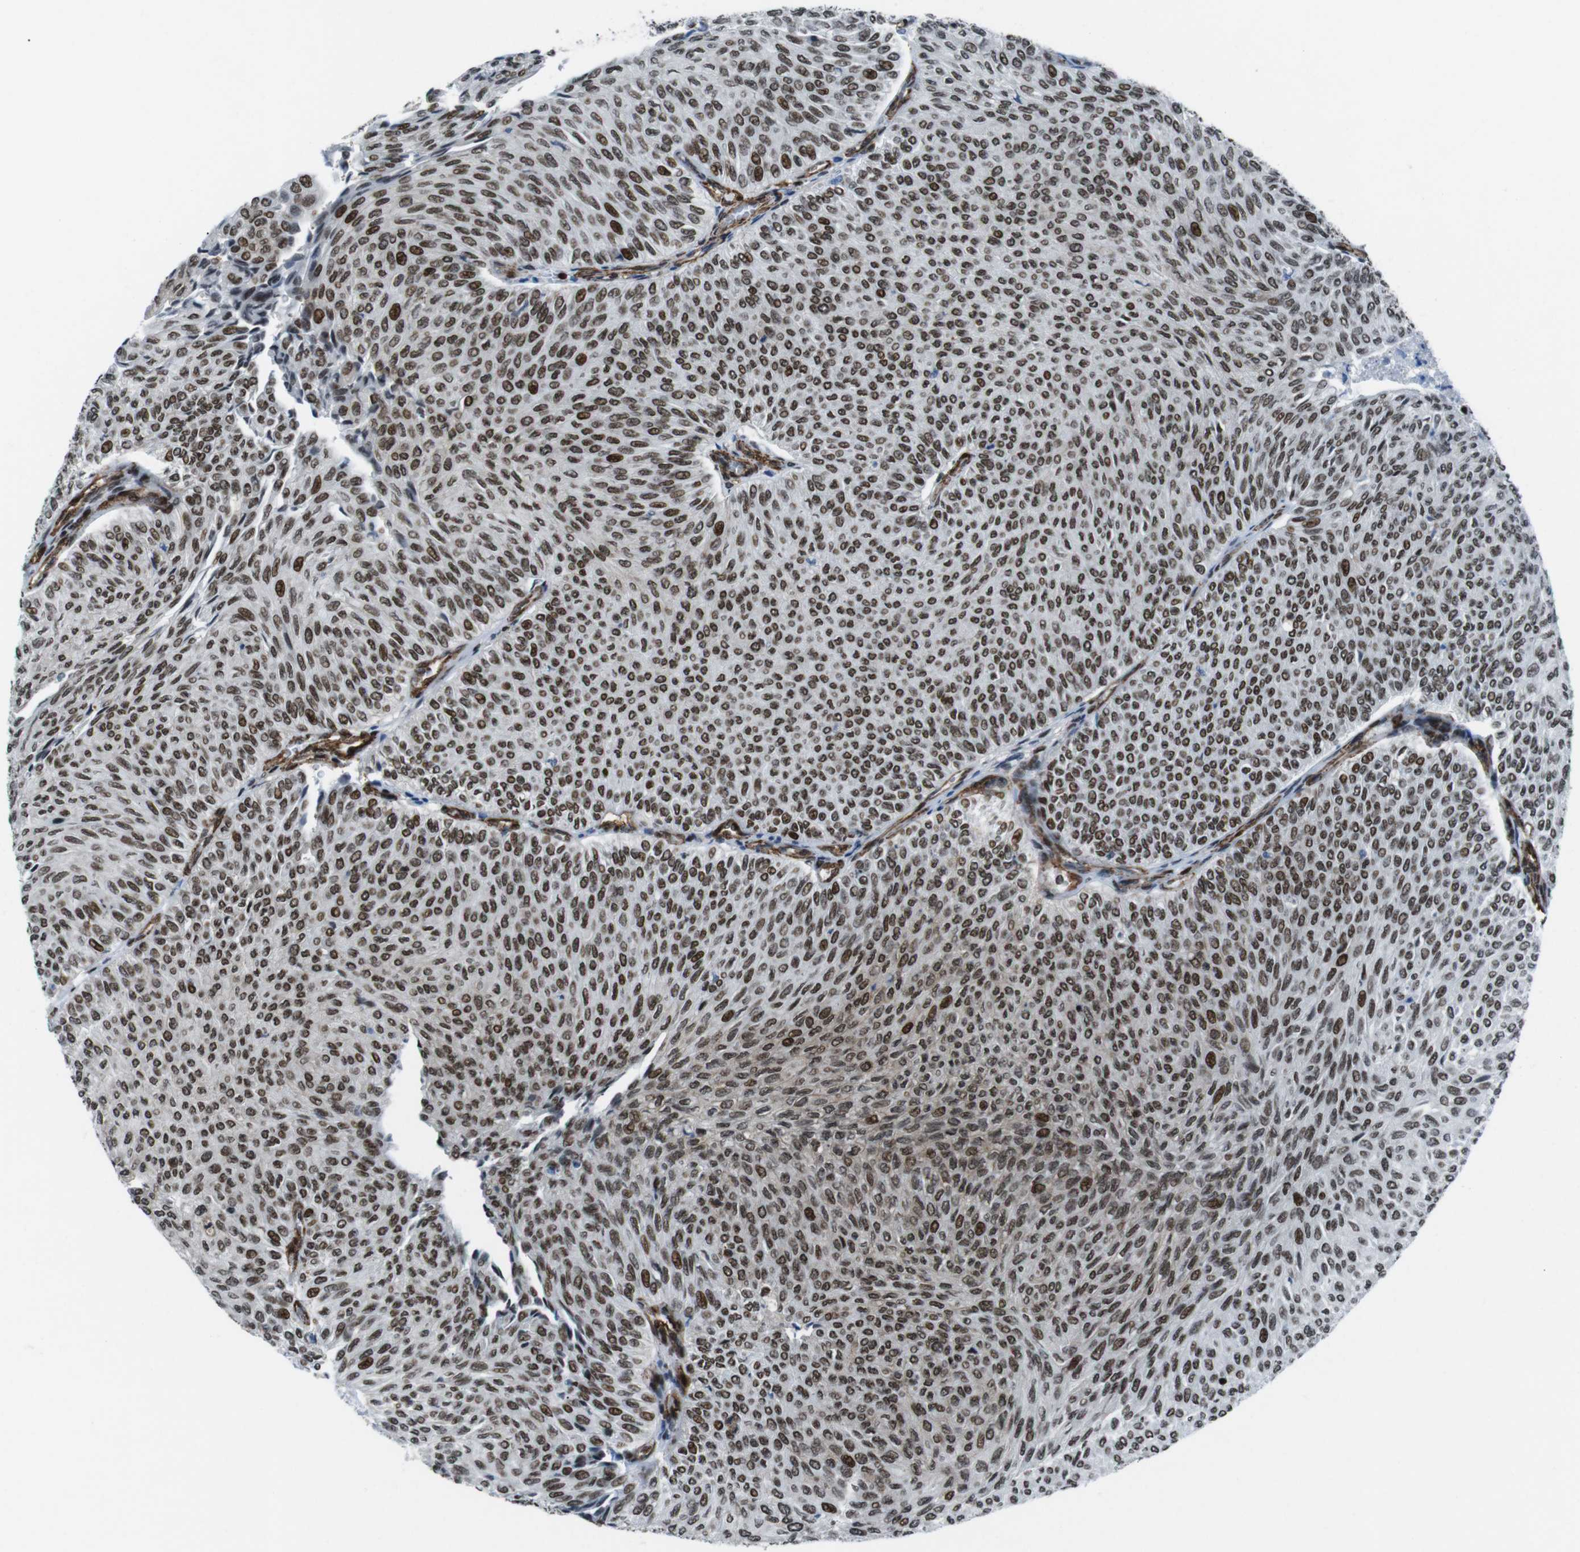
{"staining": {"intensity": "moderate", "quantity": ">75%", "location": "nuclear"}, "tissue": "urothelial cancer", "cell_type": "Tumor cells", "image_type": "cancer", "snomed": [{"axis": "morphology", "description": "Urothelial carcinoma, Low grade"}, {"axis": "topography", "description": "Urinary bladder"}], "caption": "IHC photomicrograph of neoplastic tissue: urothelial carcinoma (low-grade) stained using immunohistochemistry demonstrates medium levels of moderate protein expression localized specifically in the nuclear of tumor cells, appearing as a nuclear brown color.", "gene": "HNRNPU", "patient": {"sex": "male", "age": 78}}